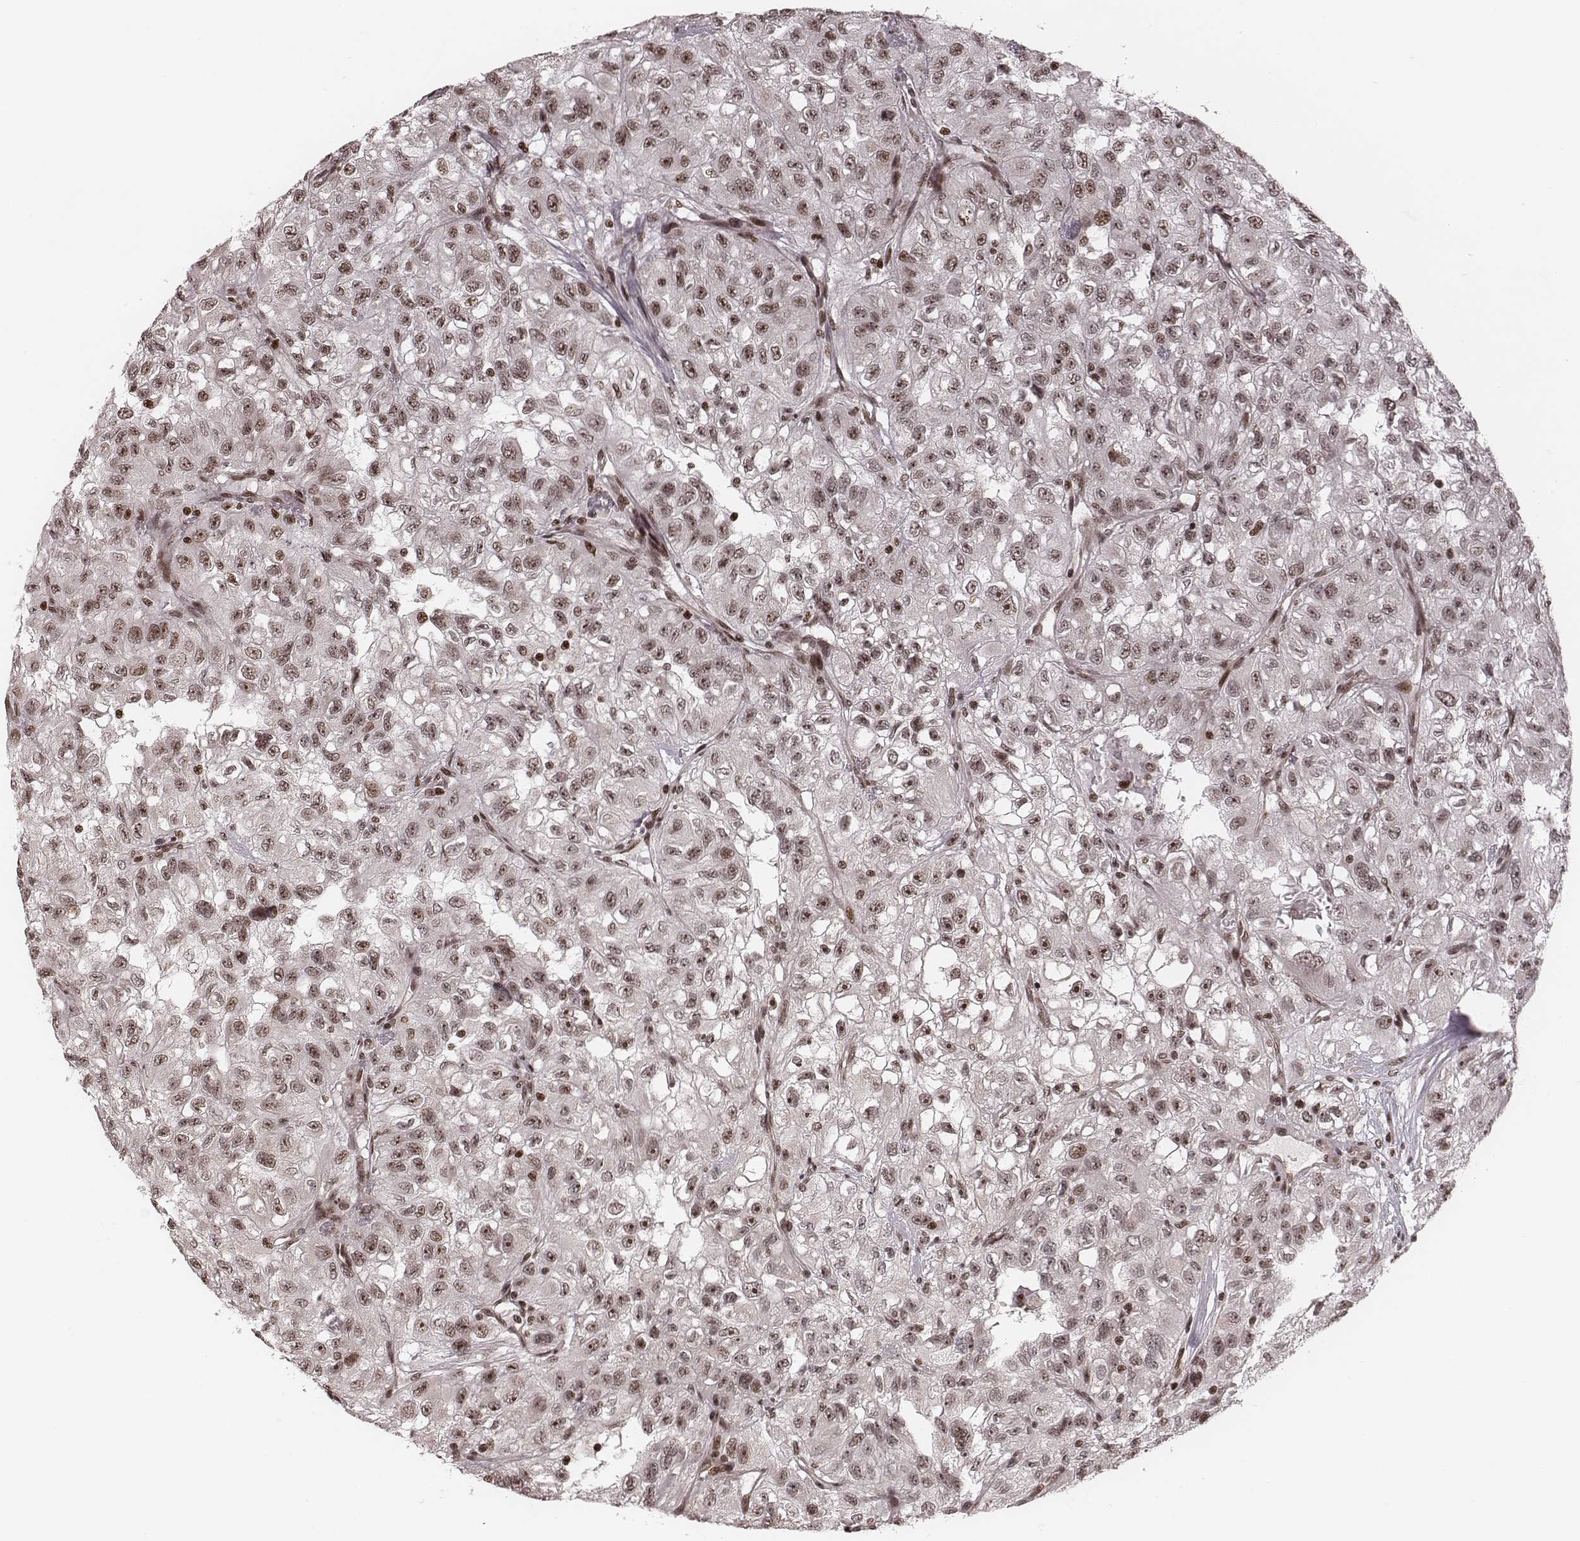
{"staining": {"intensity": "weak", "quantity": "25%-75%", "location": "nuclear"}, "tissue": "renal cancer", "cell_type": "Tumor cells", "image_type": "cancer", "snomed": [{"axis": "morphology", "description": "Adenocarcinoma, NOS"}, {"axis": "topography", "description": "Kidney"}], "caption": "An image showing weak nuclear staining in approximately 25%-75% of tumor cells in renal cancer (adenocarcinoma), as visualized by brown immunohistochemical staining.", "gene": "VRK3", "patient": {"sex": "male", "age": 64}}